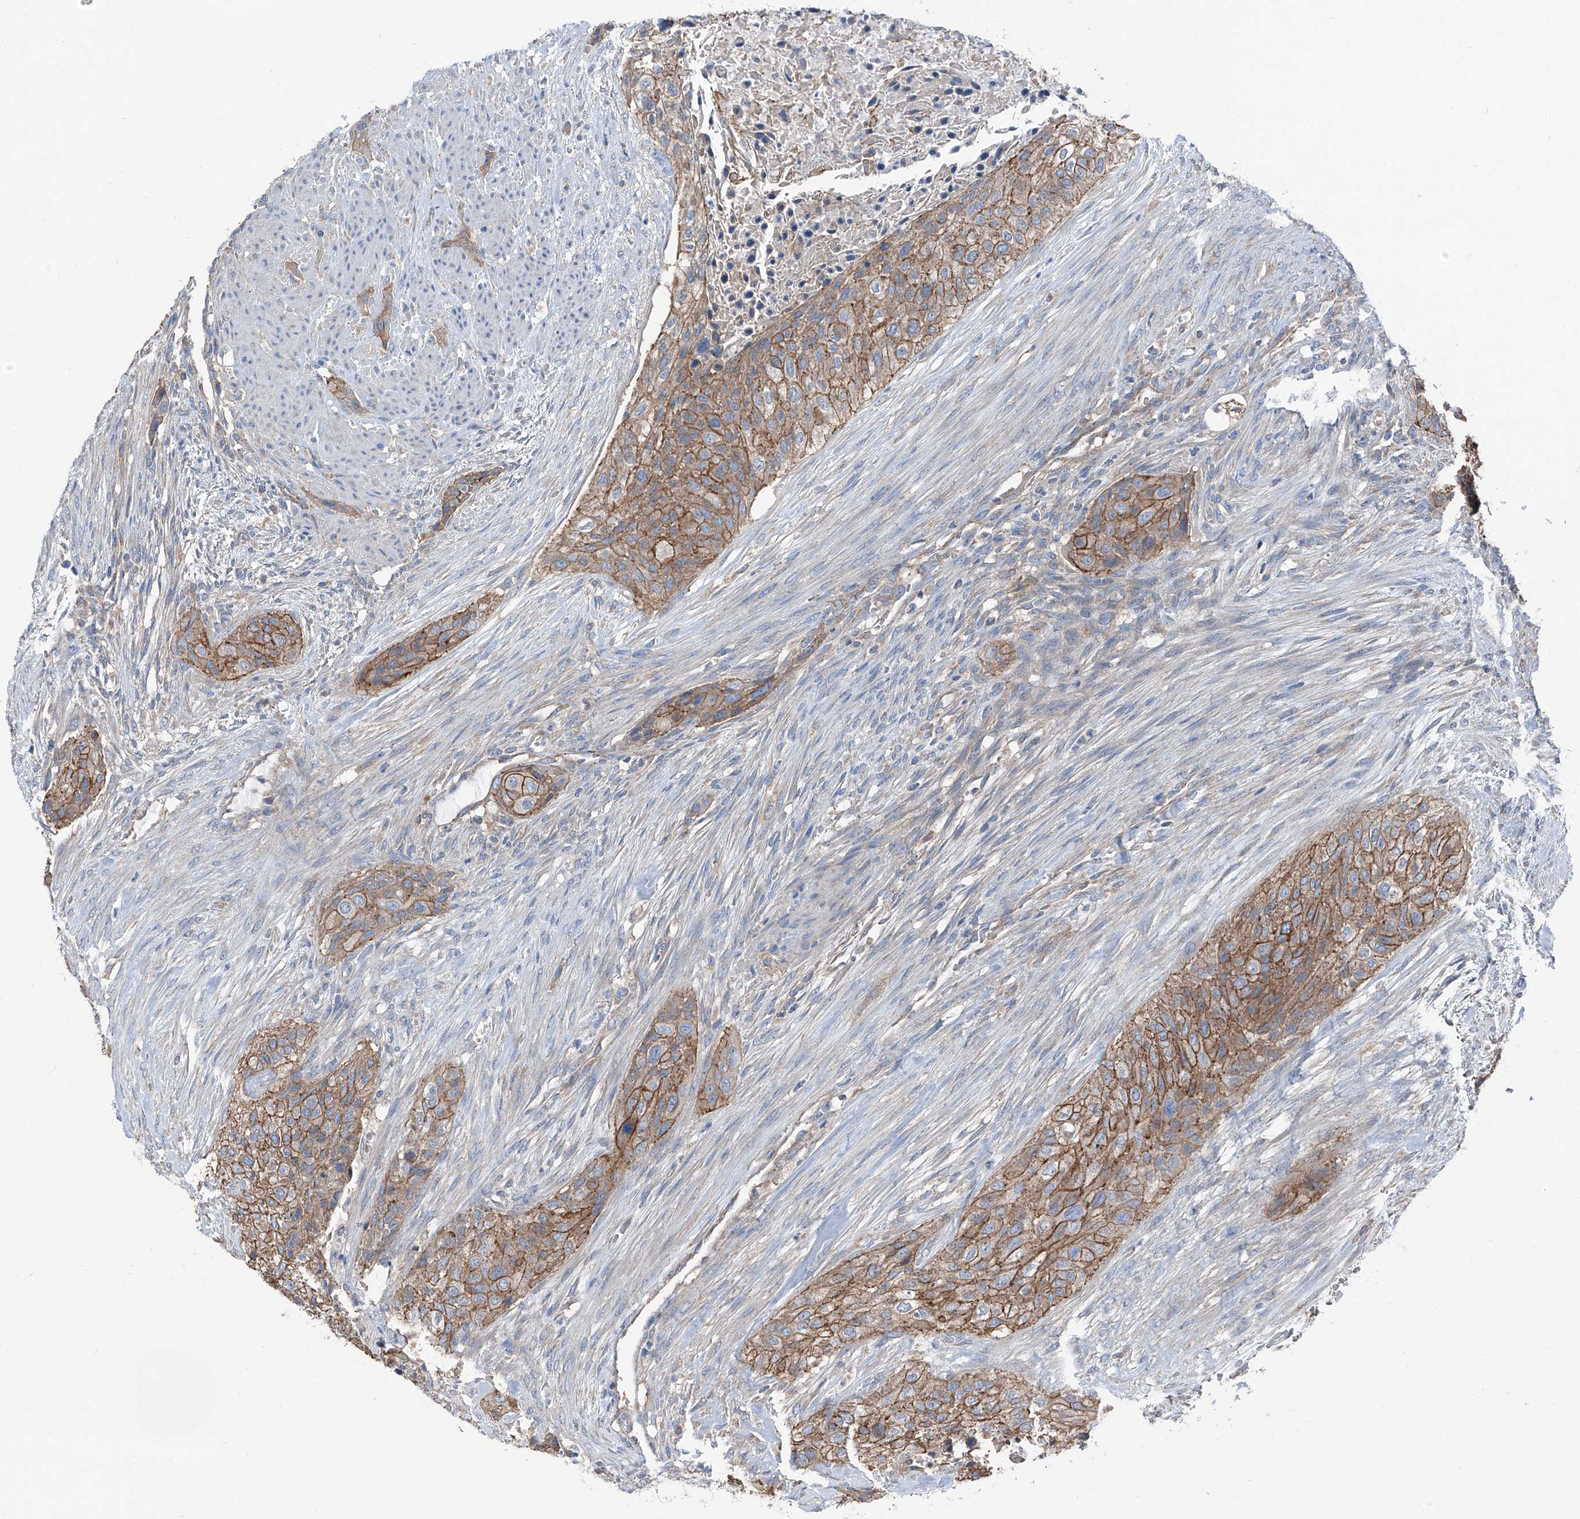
{"staining": {"intensity": "moderate", "quantity": ">75%", "location": "cytoplasmic/membranous"}, "tissue": "urothelial cancer", "cell_type": "Tumor cells", "image_type": "cancer", "snomed": [{"axis": "morphology", "description": "Urothelial carcinoma, High grade"}, {"axis": "topography", "description": "Urinary bladder"}], "caption": "This is an image of immunohistochemistry staining of urothelial cancer, which shows moderate expression in the cytoplasmic/membranous of tumor cells.", "gene": "GPR142", "patient": {"sex": "male", "age": 35}}